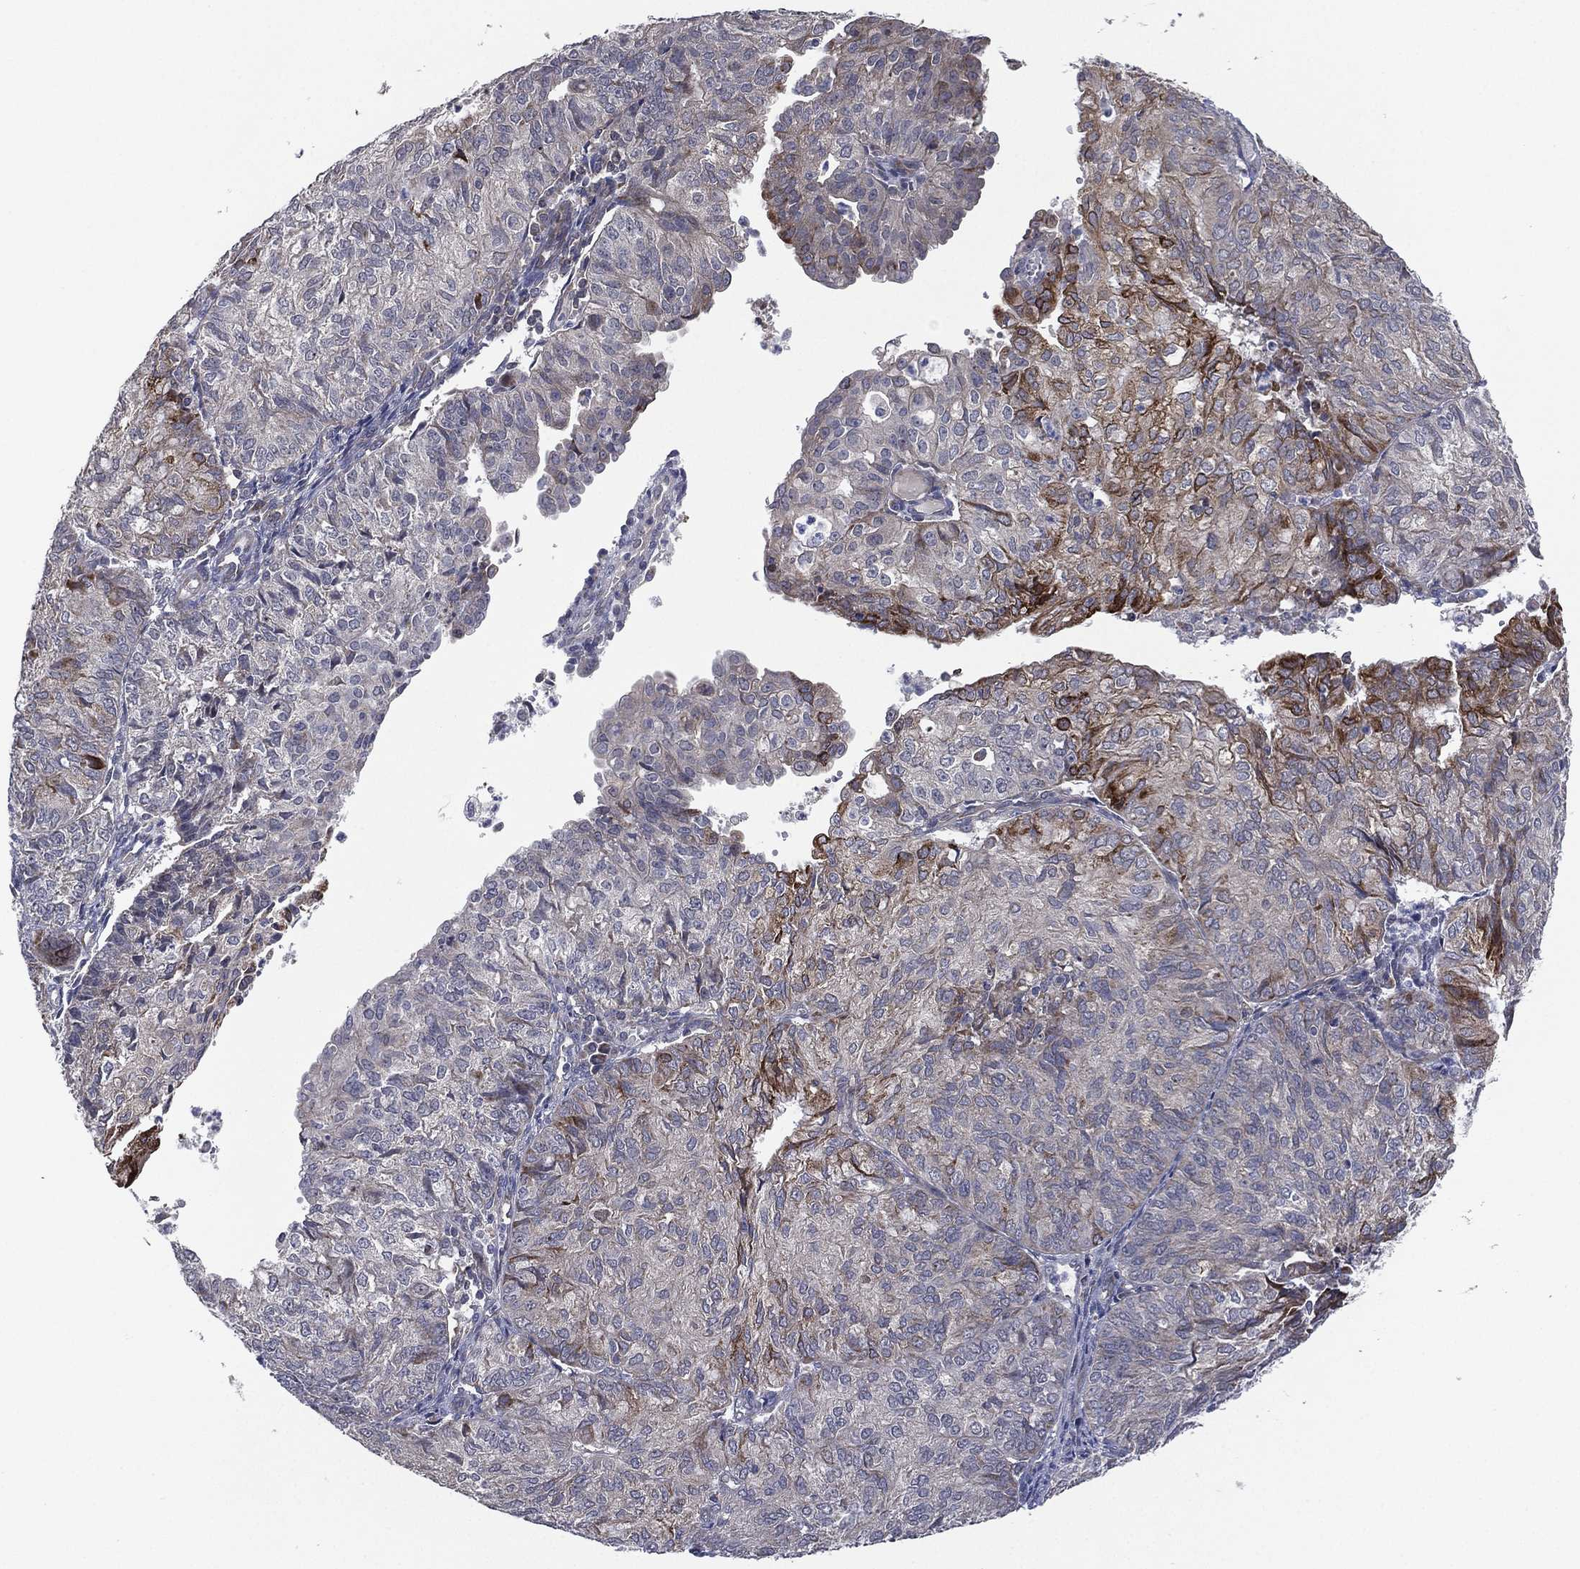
{"staining": {"intensity": "strong", "quantity": "<25%", "location": "cytoplasmic/membranous"}, "tissue": "endometrial cancer", "cell_type": "Tumor cells", "image_type": "cancer", "snomed": [{"axis": "morphology", "description": "Adenocarcinoma, NOS"}, {"axis": "topography", "description": "Endometrium"}], "caption": "Protein staining of adenocarcinoma (endometrial) tissue demonstrates strong cytoplasmic/membranous positivity in about <25% of tumor cells.", "gene": "KAT14", "patient": {"sex": "female", "age": 82}}